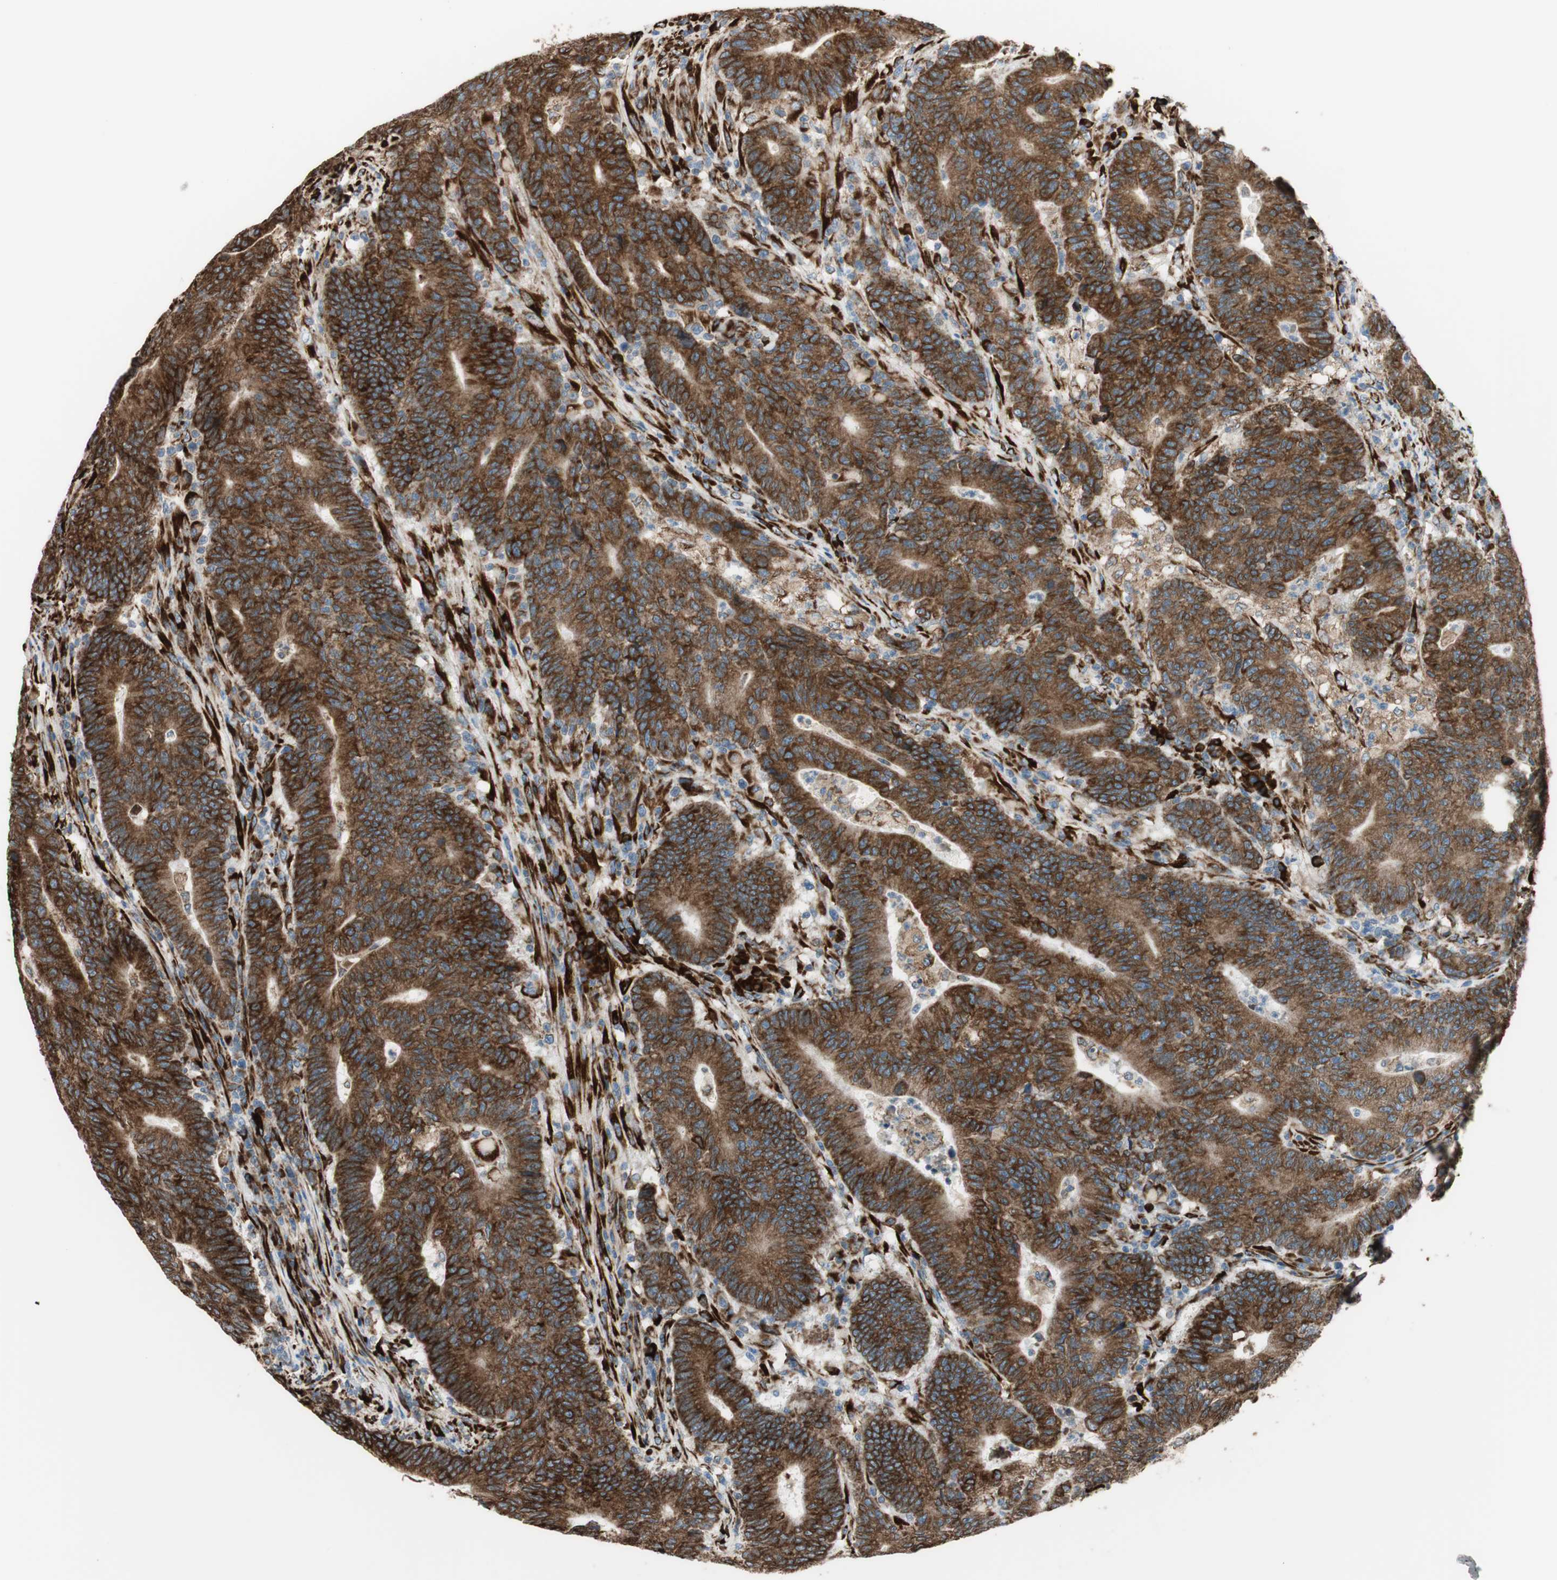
{"staining": {"intensity": "strong", "quantity": ">75%", "location": "cytoplasmic/membranous"}, "tissue": "colorectal cancer", "cell_type": "Tumor cells", "image_type": "cancer", "snomed": [{"axis": "morphology", "description": "Normal tissue, NOS"}, {"axis": "morphology", "description": "Adenocarcinoma, NOS"}, {"axis": "topography", "description": "Colon"}], "caption": "Brown immunohistochemical staining in colorectal adenocarcinoma displays strong cytoplasmic/membranous staining in approximately >75% of tumor cells.", "gene": "RRBP1", "patient": {"sex": "female", "age": 75}}